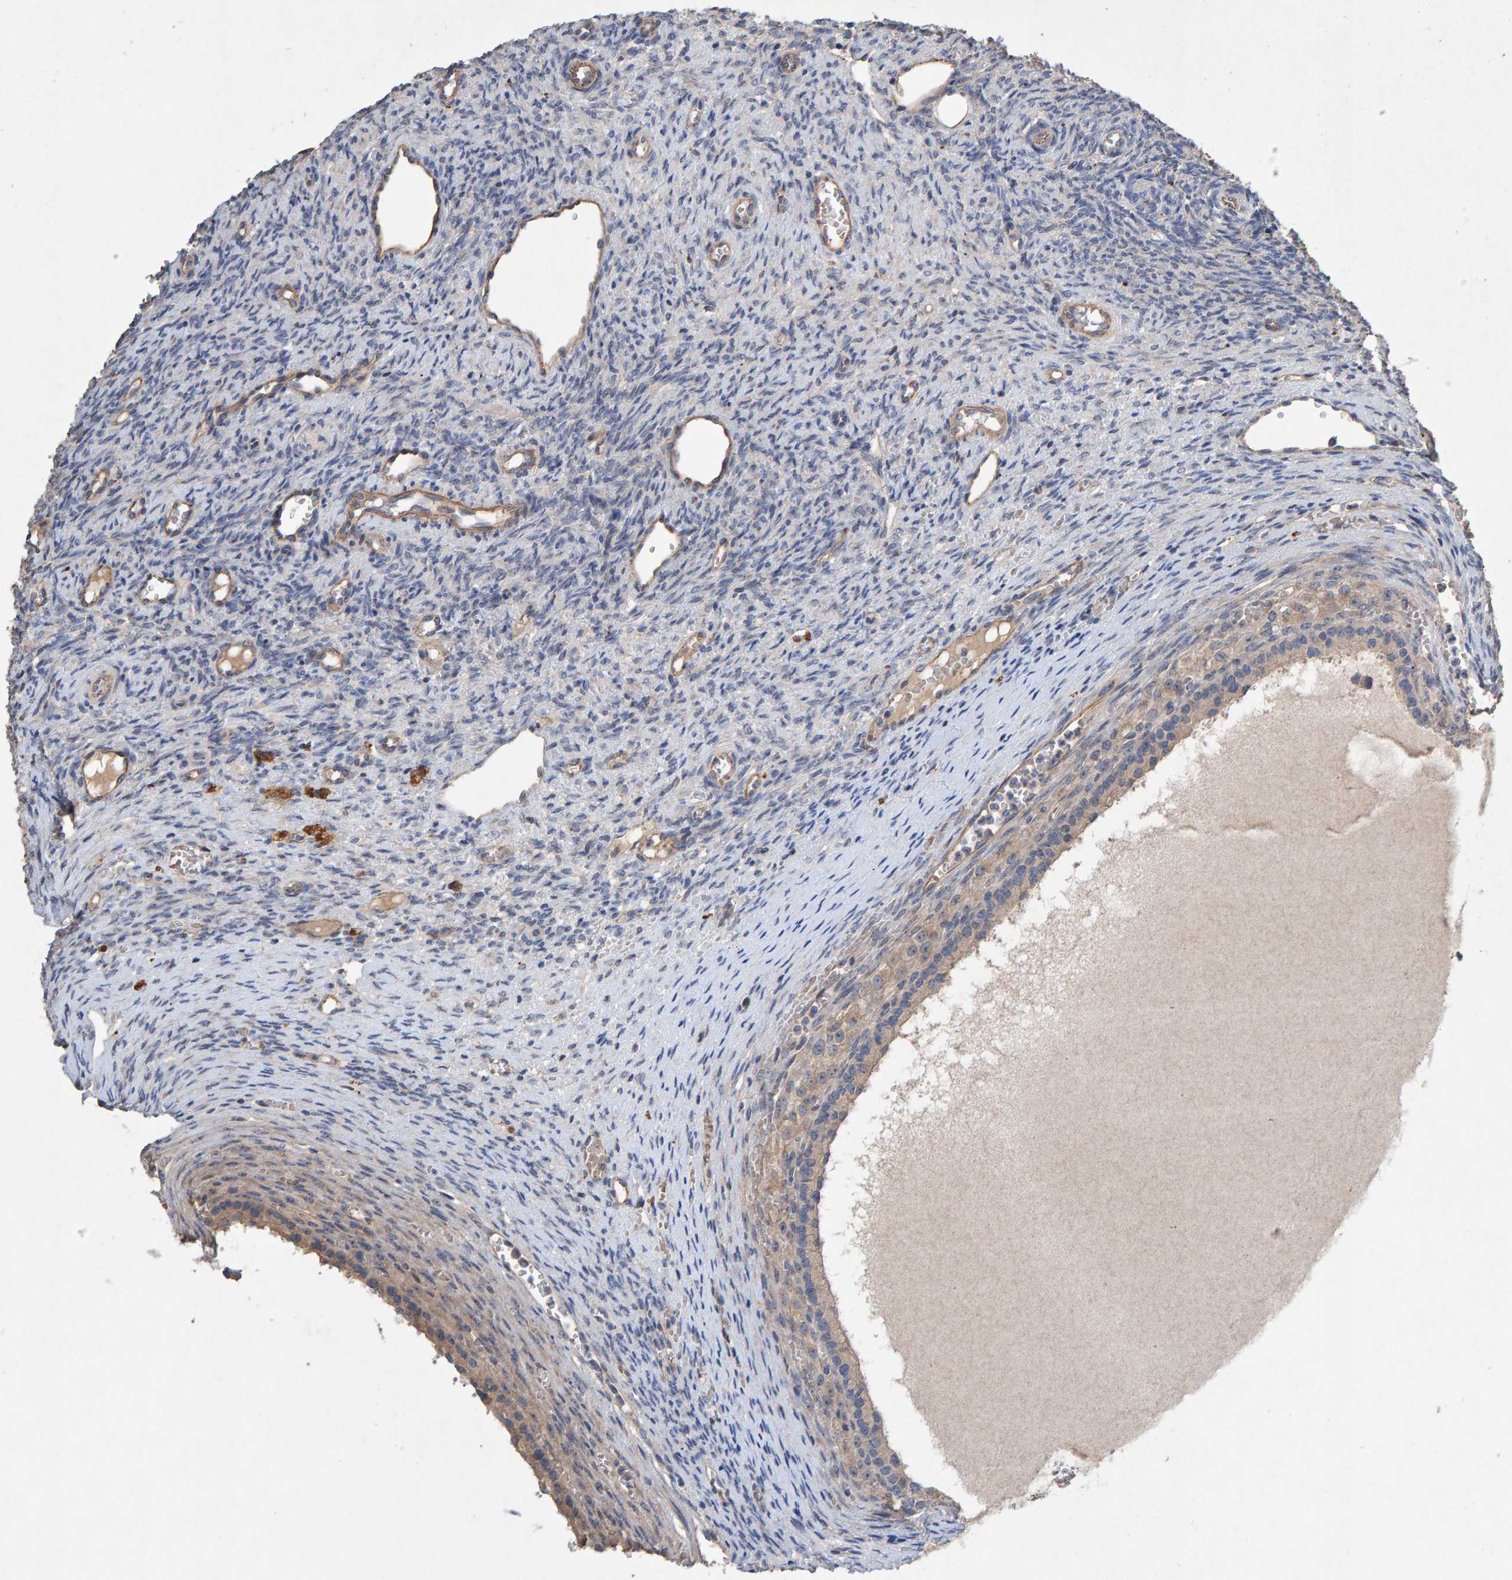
{"staining": {"intensity": "weak", "quantity": ">75%", "location": "cytoplasmic/membranous"}, "tissue": "ovary", "cell_type": "Follicle cells", "image_type": "normal", "snomed": [{"axis": "morphology", "description": "Normal tissue, NOS"}, {"axis": "topography", "description": "Ovary"}], "caption": "Weak cytoplasmic/membranous protein positivity is seen in about >75% of follicle cells in ovary. The staining was performed using DAB (3,3'-diaminobenzidine), with brown indicating positive protein expression. Nuclei are stained blue with hematoxylin.", "gene": "EFR3A", "patient": {"sex": "female", "age": 41}}